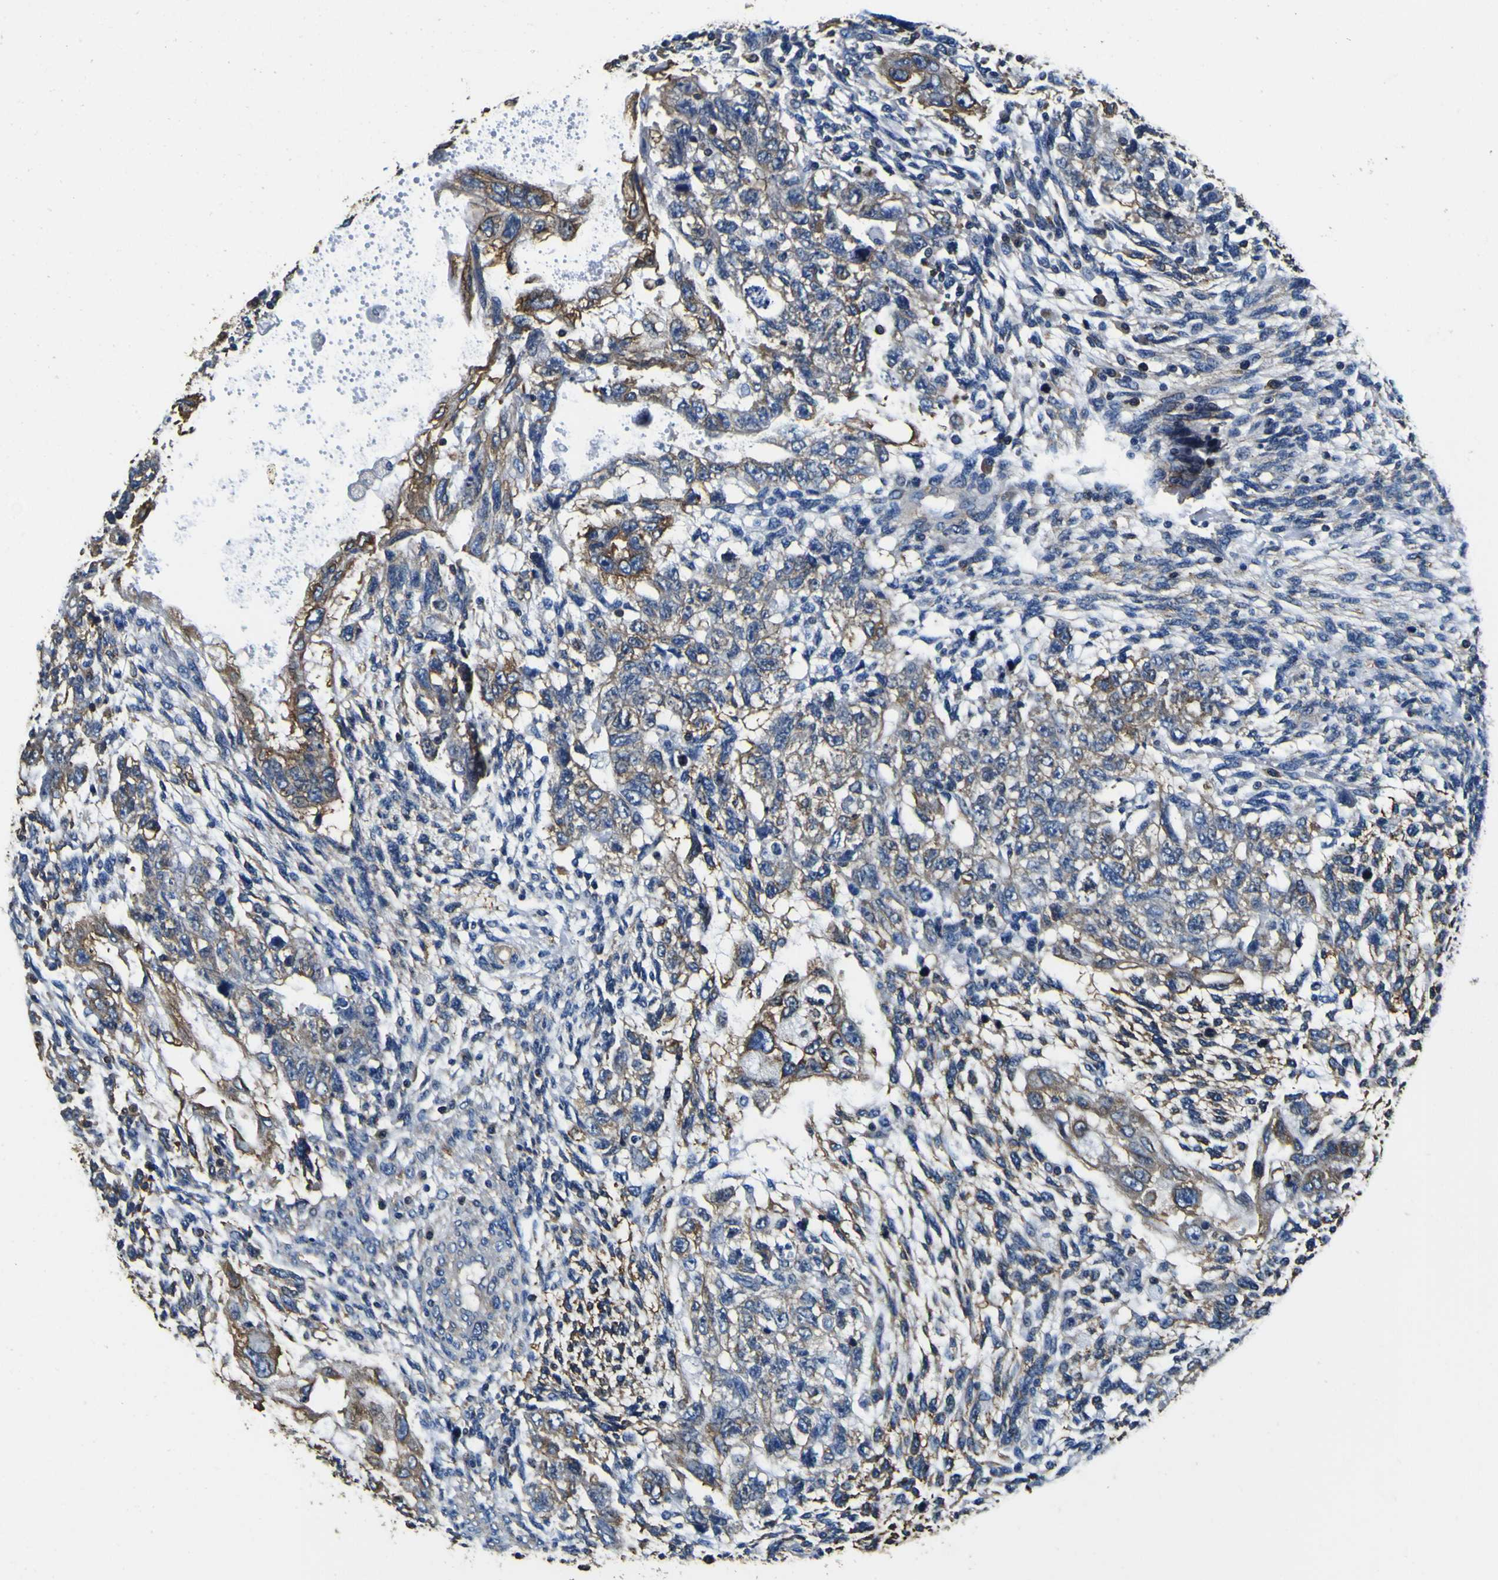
{"staining": {"intensity": "moderate", "quantity": ">75%", "location": "cytoplasmic/membranous"}, "tissue": "testis cancer", "cell_type": "Tumor cells", "image_type": "cancer", "snomed": [{"axis": "morphology", "description": "Normal tissue, NOS"}, {"axis": "morphology", "description": "Carcinoma, Embryonal, NOS"}, {"axis": "topography", "description": "Testis"}], "caption": "There is medium levels of moderate cytoplasmic/membranous expression in tumor cells of testis embryonal carcinoma, as demonstrated by immunohistochemical staining (brown color).", "gene": "TUBA1B", "patient": {"sex": "male", "age": 36}}